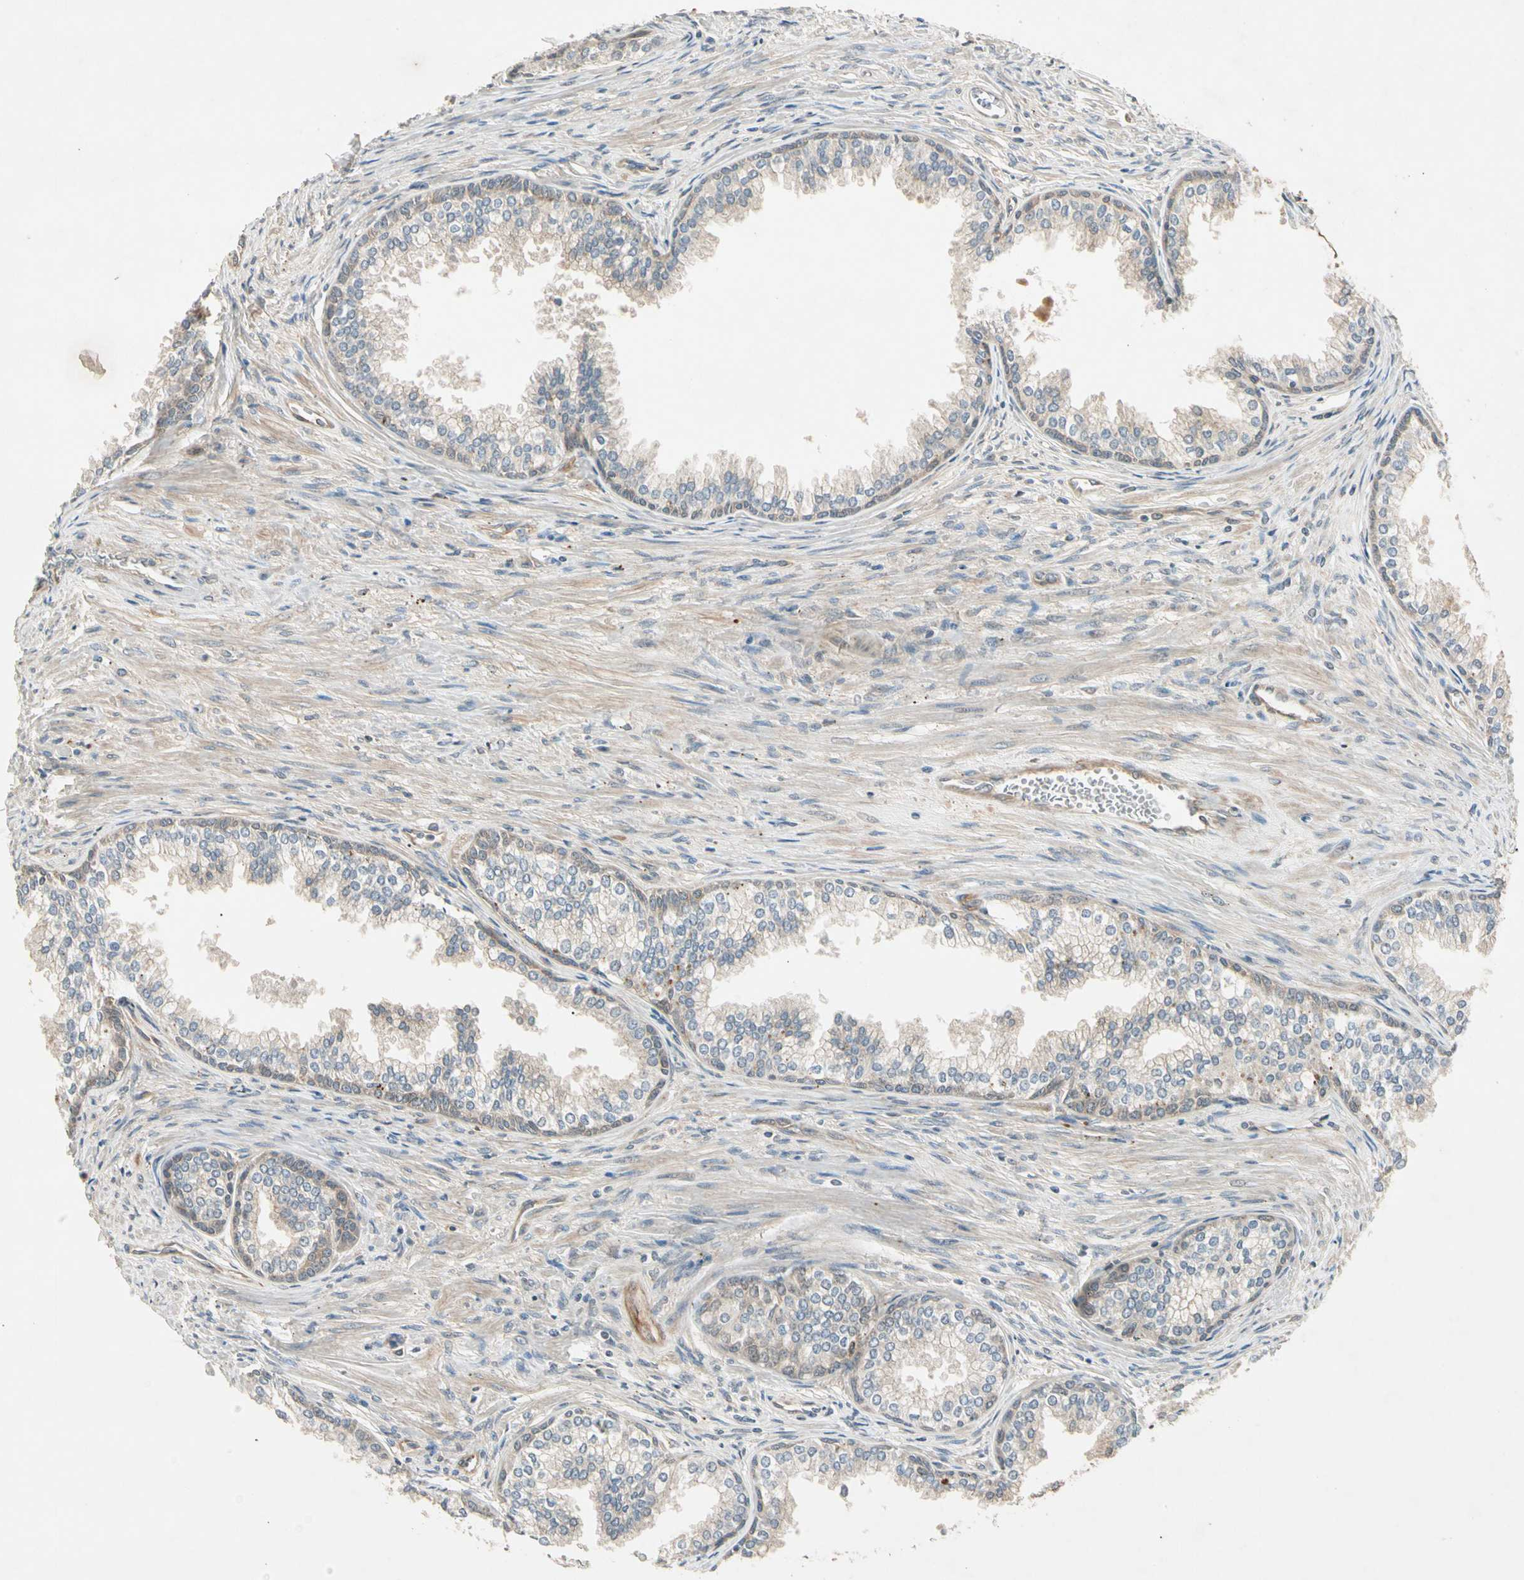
{"staining": {"intensity": "weak", "quantity": ">75%", "location": "cytoplasmic/membranous"}, "tissue": "prostate", "cell_type": "Glandular cells", "image_type": "normal", "snomed": [{"axis": "morphology", "description": "Normal tissue, NOS"}, {"axis": "topography", "description": "Prostate"}], "caption": "IHC (DAB) staining of normal human prostate shows weak cytoplasmic/membranous protein positivity in approximately >75% of glandular cells. Immunohistochemistry stains the protein in brown and the nuclei are stained blue.", "gene": "ROCK2", "patient": {"sex": "male", "age": 68}}